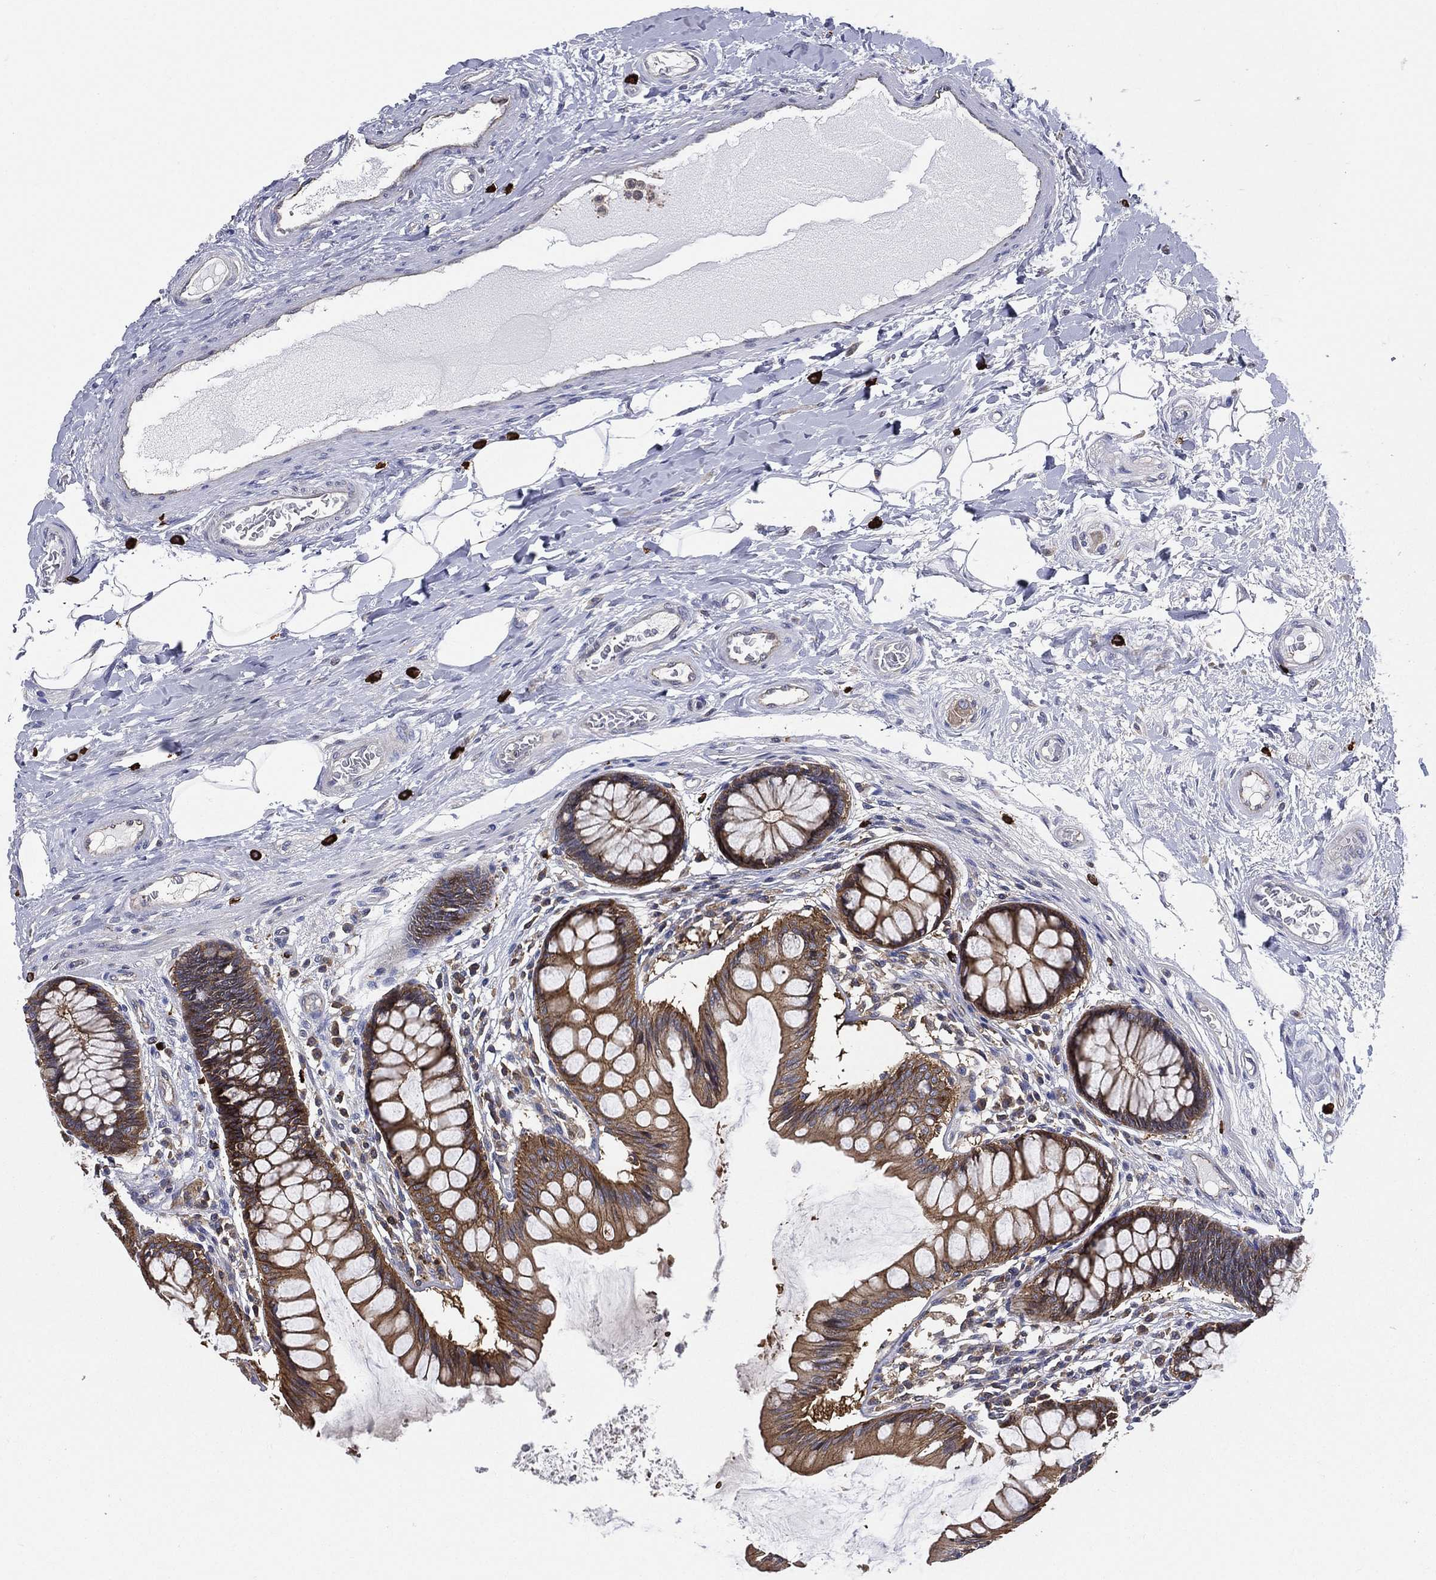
{"staining": {"intensity": "negative", "quantity": "none", "location": "none"}, "tissue": "colon", "cell_type": "Endothelial cells", "image_type": "normal", "snomed": [{"axis": "morphology", "description": "Normal tissue, NOS"}, {"axis": "topography", "description": "Colon"}], "caption": "Immunohistochemistry histopathology image of normal colon: colon stained with DAB (3,3'-diaminobenzidine) demonstrates no significant protein expression in endothelial cells.", "gene": "SMPD3", "patient": {"sex": "female", "age": 65}}